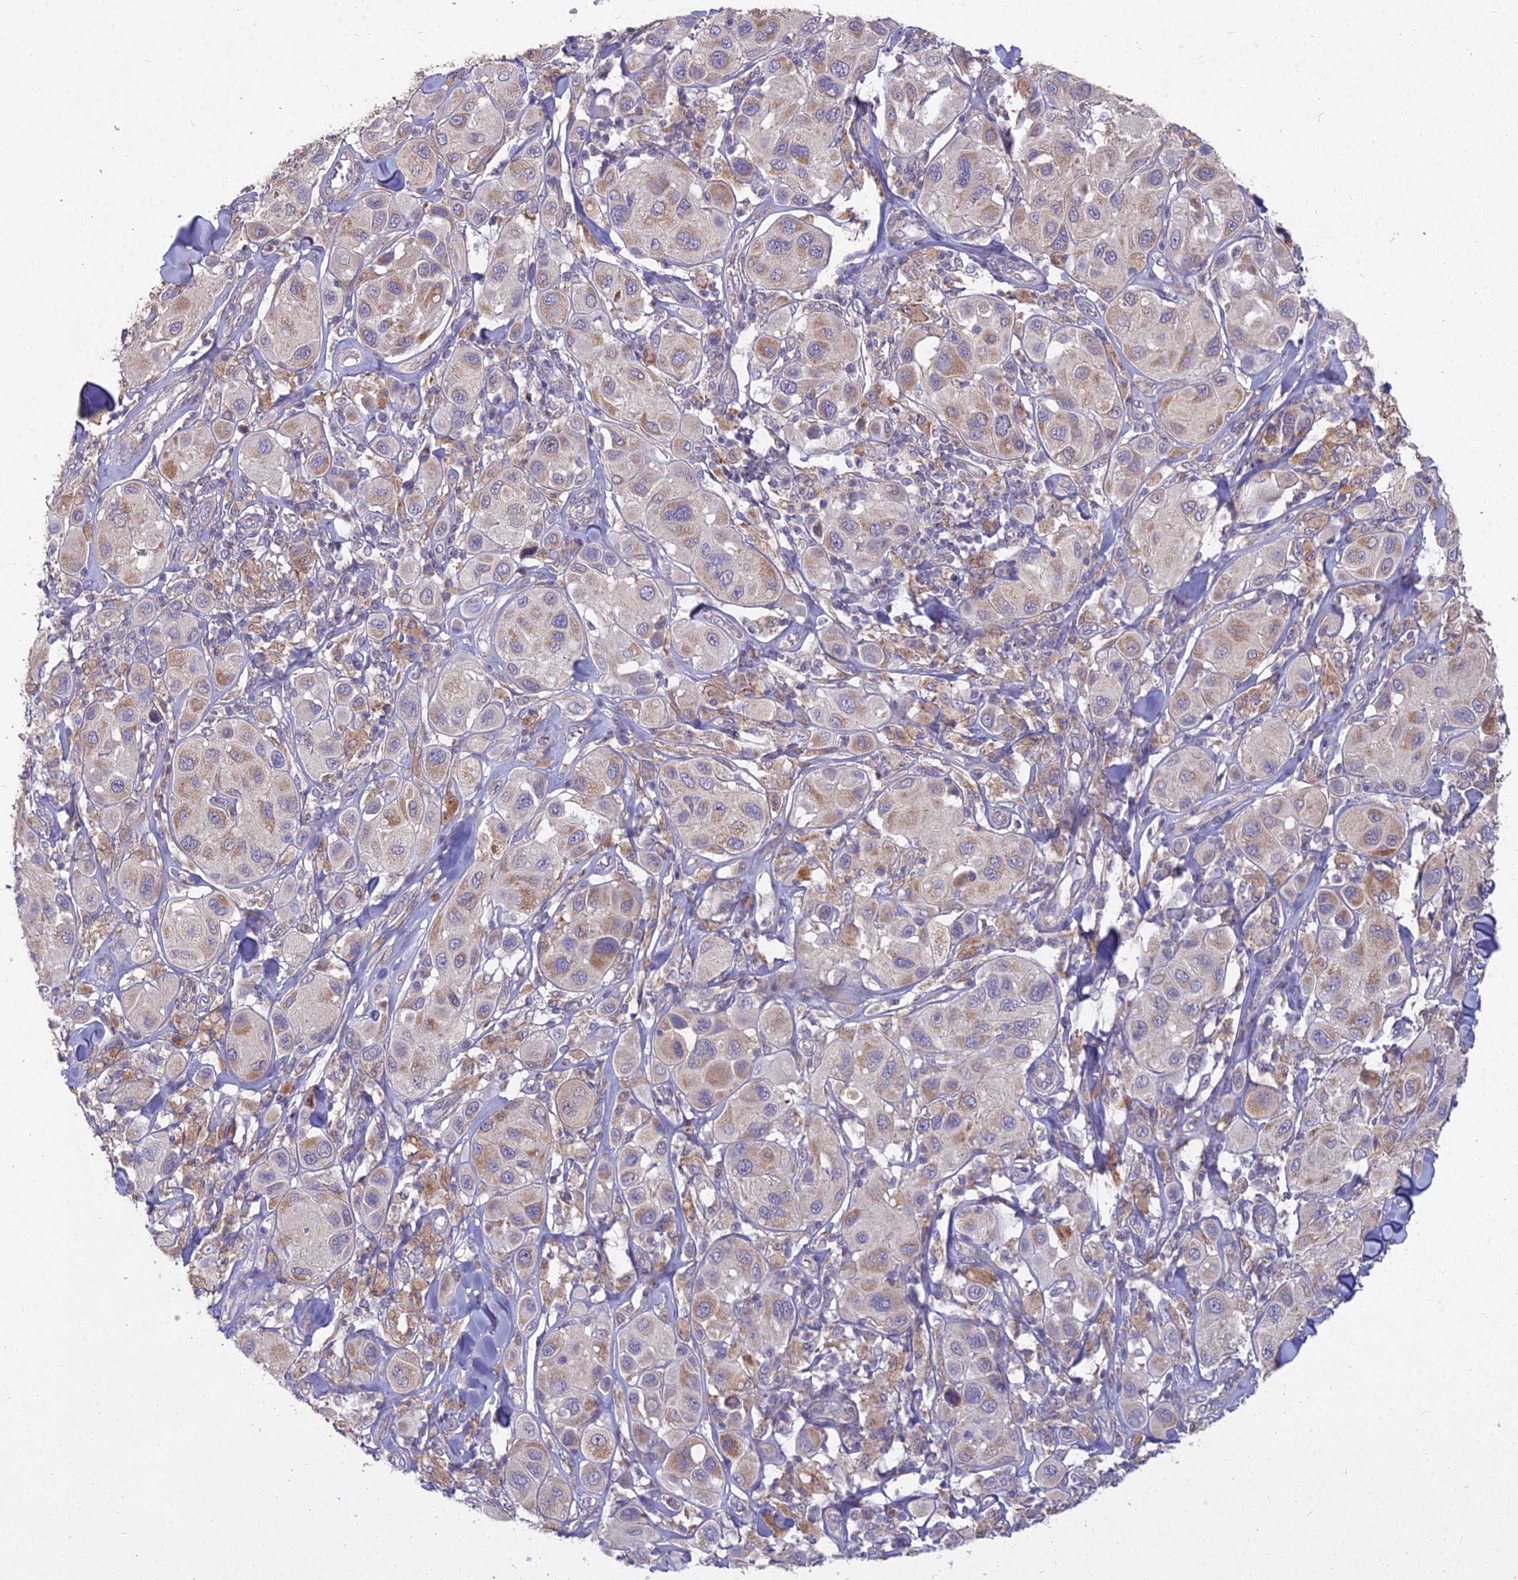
{"staining": {"intensity": "weak", "quantity": "25%-75%", "location": "cytoplasmic/membranous"}, "tissue": "melanoma", "cell_type": "Tumor cells", "image_type": "cancer", "snomed": [{"axis": "morphology", "description": "Malignant melanoma, Metastatic site"}, {"axis": "topography", "description": "Skin"}], "caption": "Immunohistochemistry (IHC) of melanoma displays low levels of weak cytoplasmic/membranous expression in approximately 25%-75% of tumor cells.", "gene": "MICU2", "patient": {"sex": "male", "age": 41}}